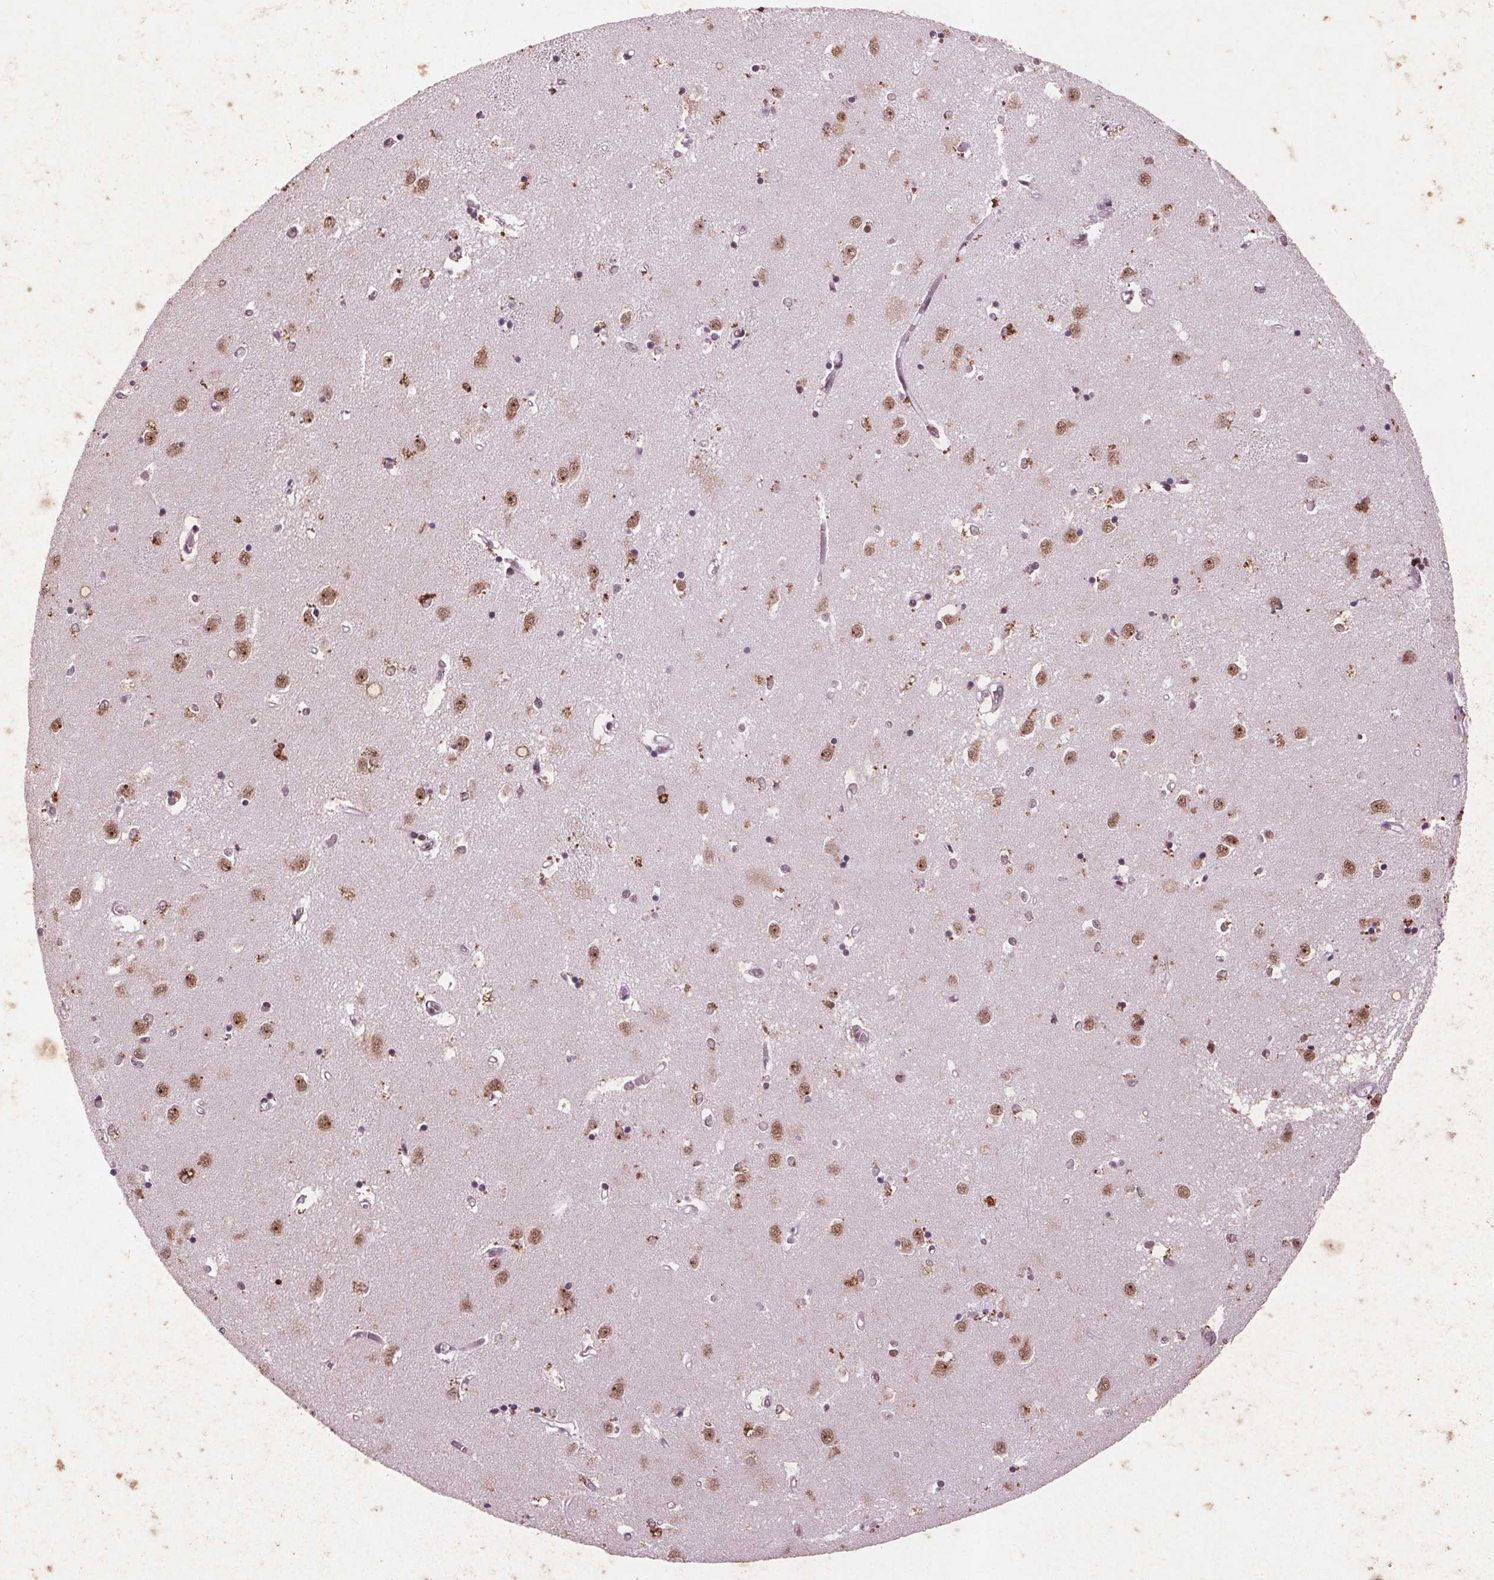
{"staining": {"intensity": "moderate", "quantity": "25%-75%", "location": "nuclear"}, "tissue": "caudate", "cell_type": "Glial cells", "image_type": "normal", "snomed": [{"axis": "morphology", "description": "Normal tissue, NOS"}, {"axis": "topography", "description": "Lateral ventricle wall"}], "caption": "IHC of normal human caudate reveals medium levels of moderate nuclear expression in approximately 25%-75% of glial cells. The staining was performed using DAB (3,3'-diaminobenzidine) to visualize the protein expression in brown, while the nuclei were stained in blue with hematoxylin (Magnification: 20x).", "gene": "RPS6KA2", "patient": {"sex": "male", "age": 54}}